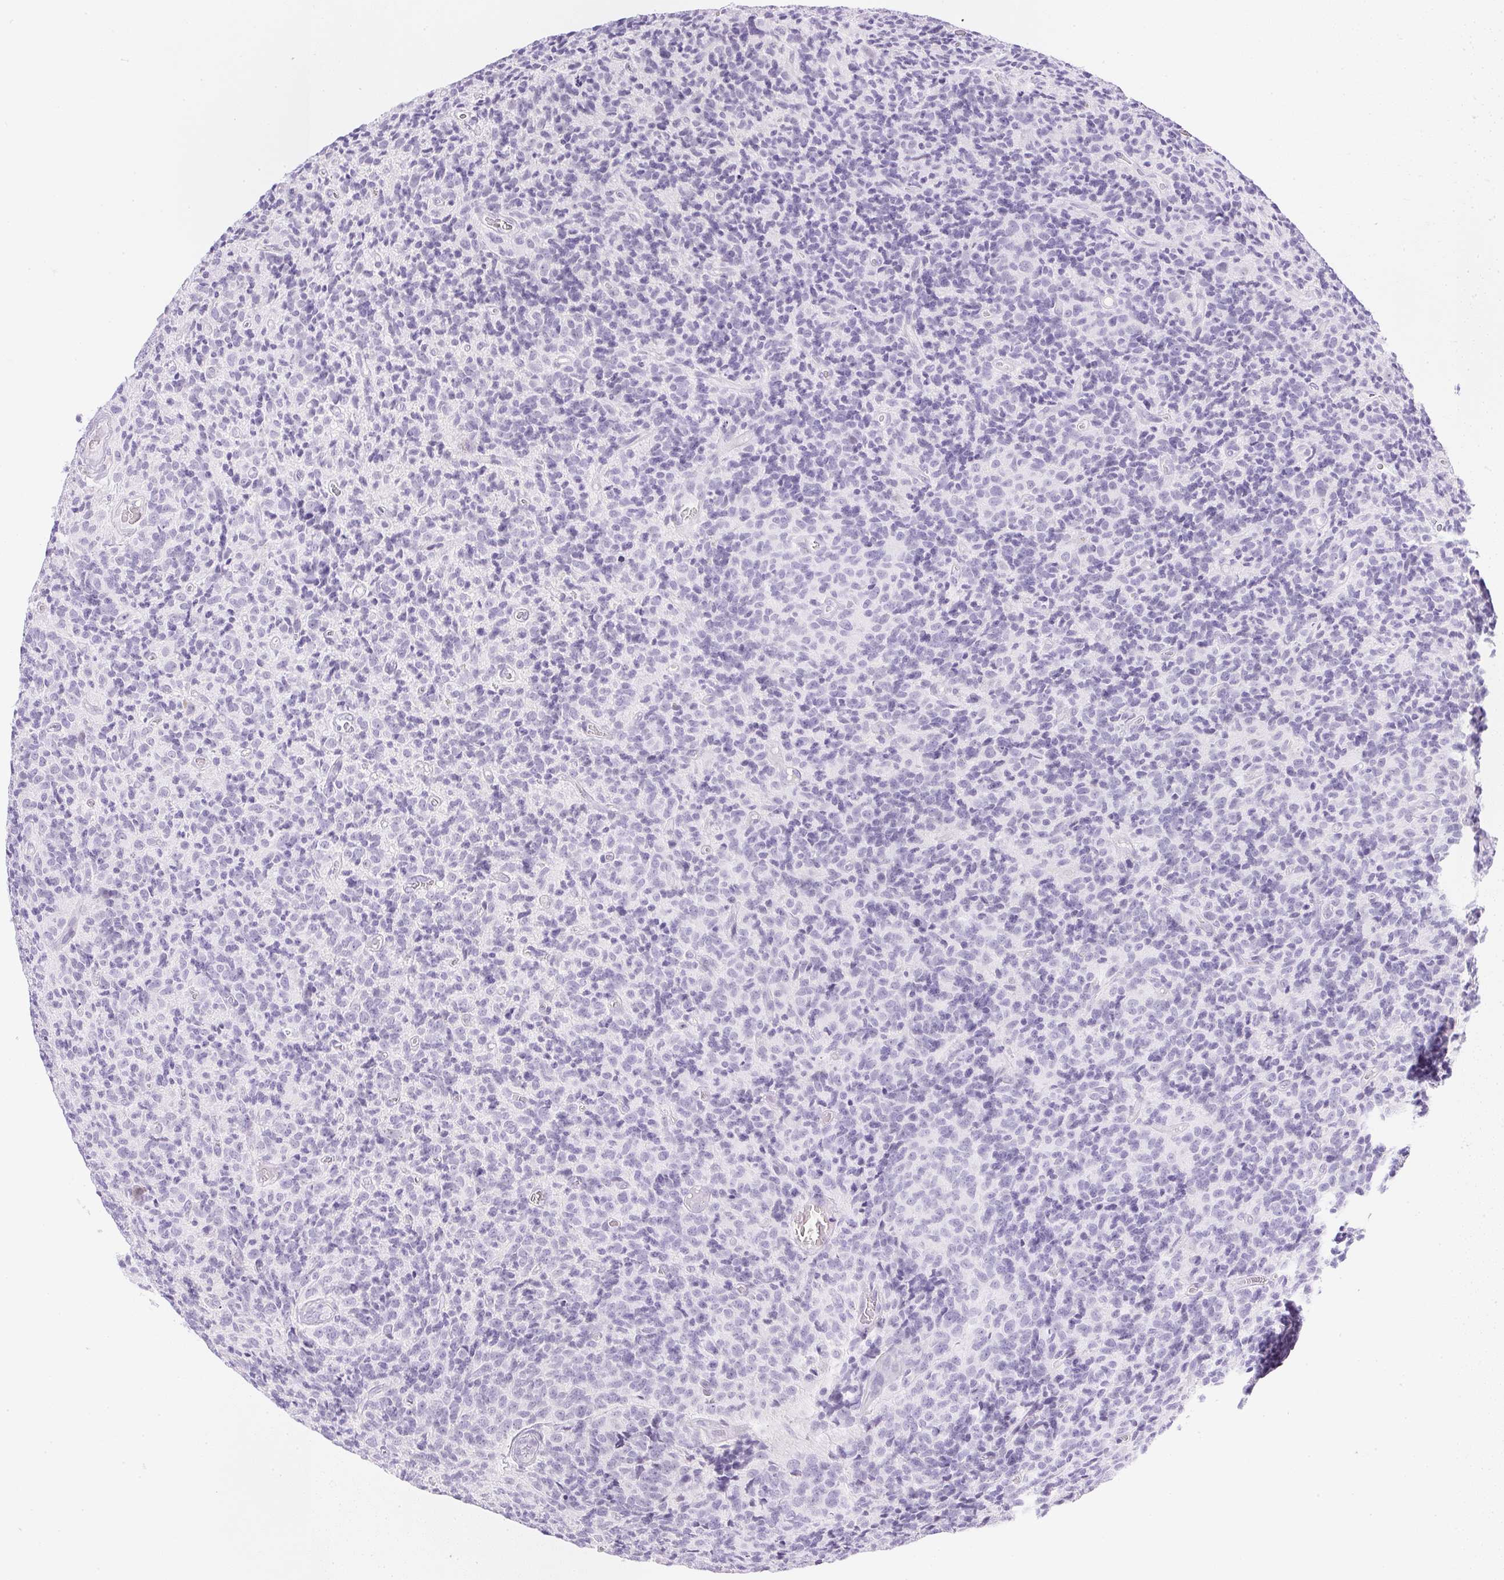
{"staining": {"intensity": "negative", "quantity": "none", "location": "none"}, "tissue": "glioma", "cell_type": "Tumor cells", "image_type": "cancer", "snomed": [{"axis": "morphology", "description": "Glioma, malignant, High grade"}, {"axis": "topography", "description": "Brain"}], "caption": "Tumor cells show no significant protein staining in glioma. (Stains: DAB (3,3'-diaminobenzidine) immunohistochemistry with hematoxylin counter stain, Microscopy: brightfield microscopy at high magnification).", "gene": "CPB1", "patient": {"sex": "male", "age": 76}}